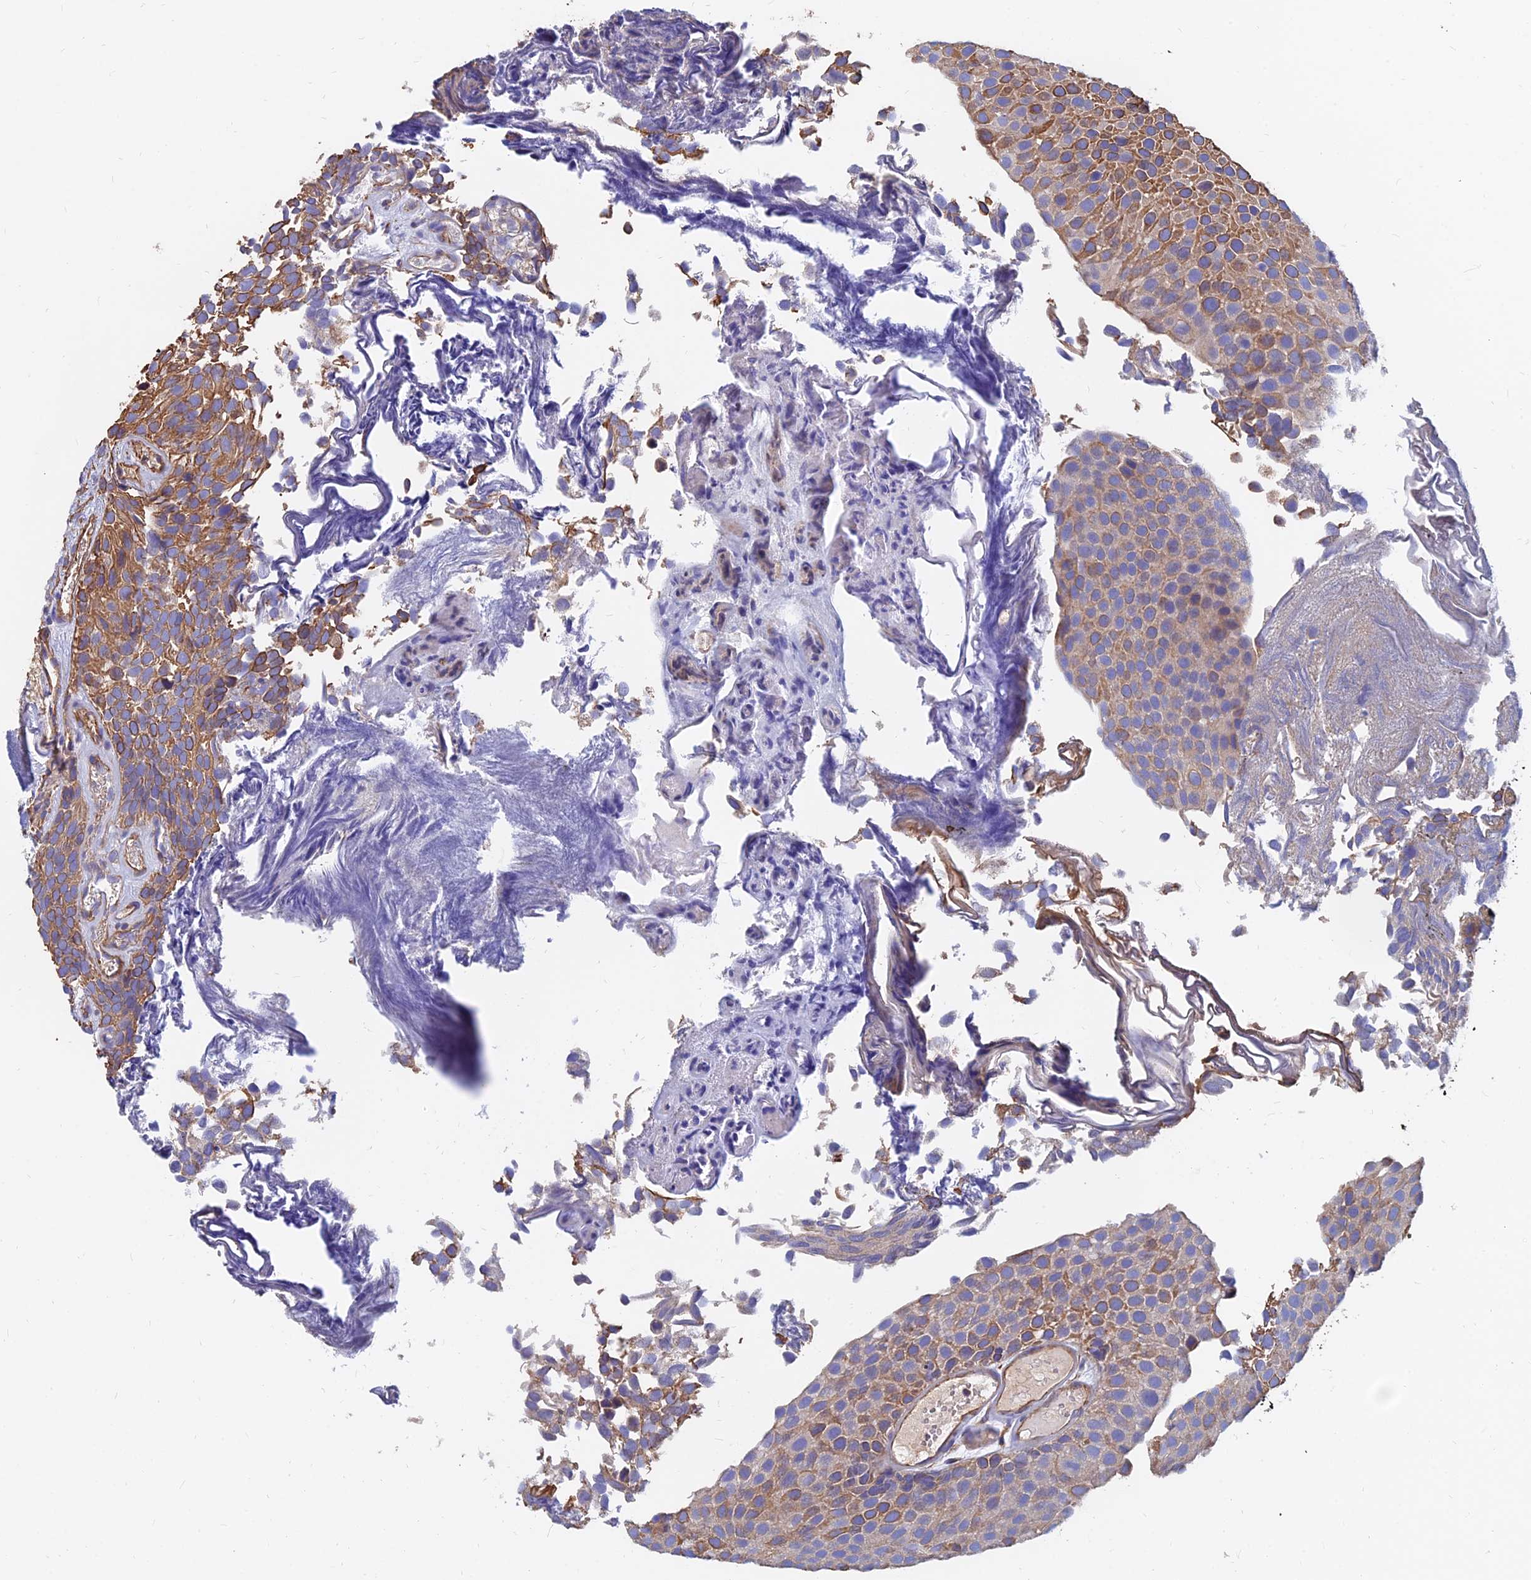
{"staining": {"intensity": "moderate", "quantity": ">75%", "location": "cytoplasmic/membranous"}, "tissue": "urothelial cancer", "cell_type": "Tumor cells", "image_type": "cancer", "snomed": [{"axis": "morphology", "description": "Urothelial carcinoma, Low grade"}, {"axis": "topography", "description": "Urinary bladder"}], "caption": "Urothelial cancer was stained to show a protein in brown. There is medium levels of moderate cytoplasmic/membranous staining in approximately >75% of tumor cells. The protein is shown in brown color, while the nuclei are stained blue.", "gene": "CDK18", "patient": {"sex": "male", "age": 89}}